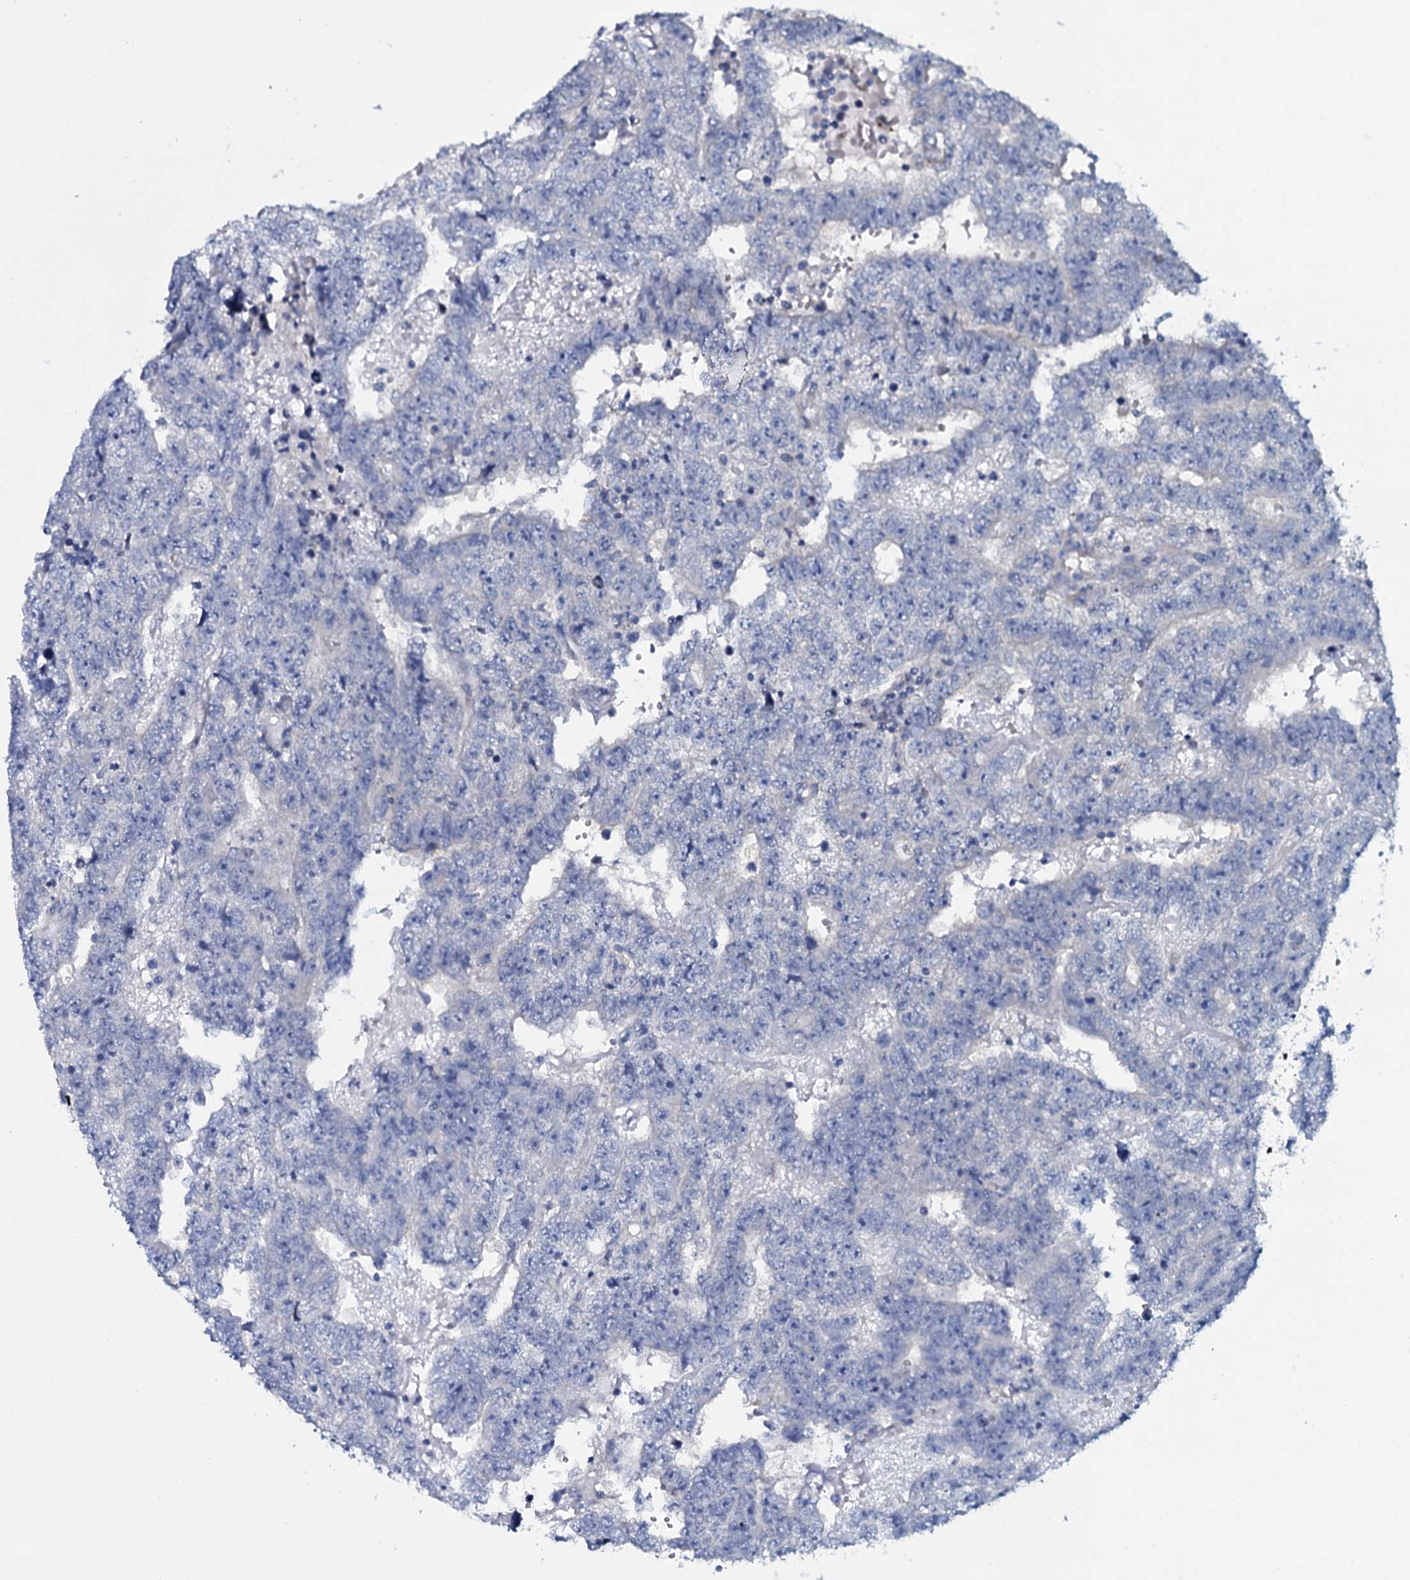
{"staining": {"intensity": "negative", "quantity": "none", "location": "none"}, "tissue": "testis cancer", "cell_type": "Tumor cells", "image_type": "cancer", "snomed": [{"axis": "morphology", "description": "Carcinoma, Embryonal, NOS"}, {"axis": "topography", "description": "Testis"}], "caption": "DAB (3,3'-diaminobenzidine) immunohistochemical staining of human embryonal carcinoma (testis) demonstrates no significant expression in tumor cells. The staining is performed using DAB brown chromogen with nuclei counter-stained in using hematoxylin.", "gene": "TPGS2", "patient": {"sex": "male", "age": 25}}